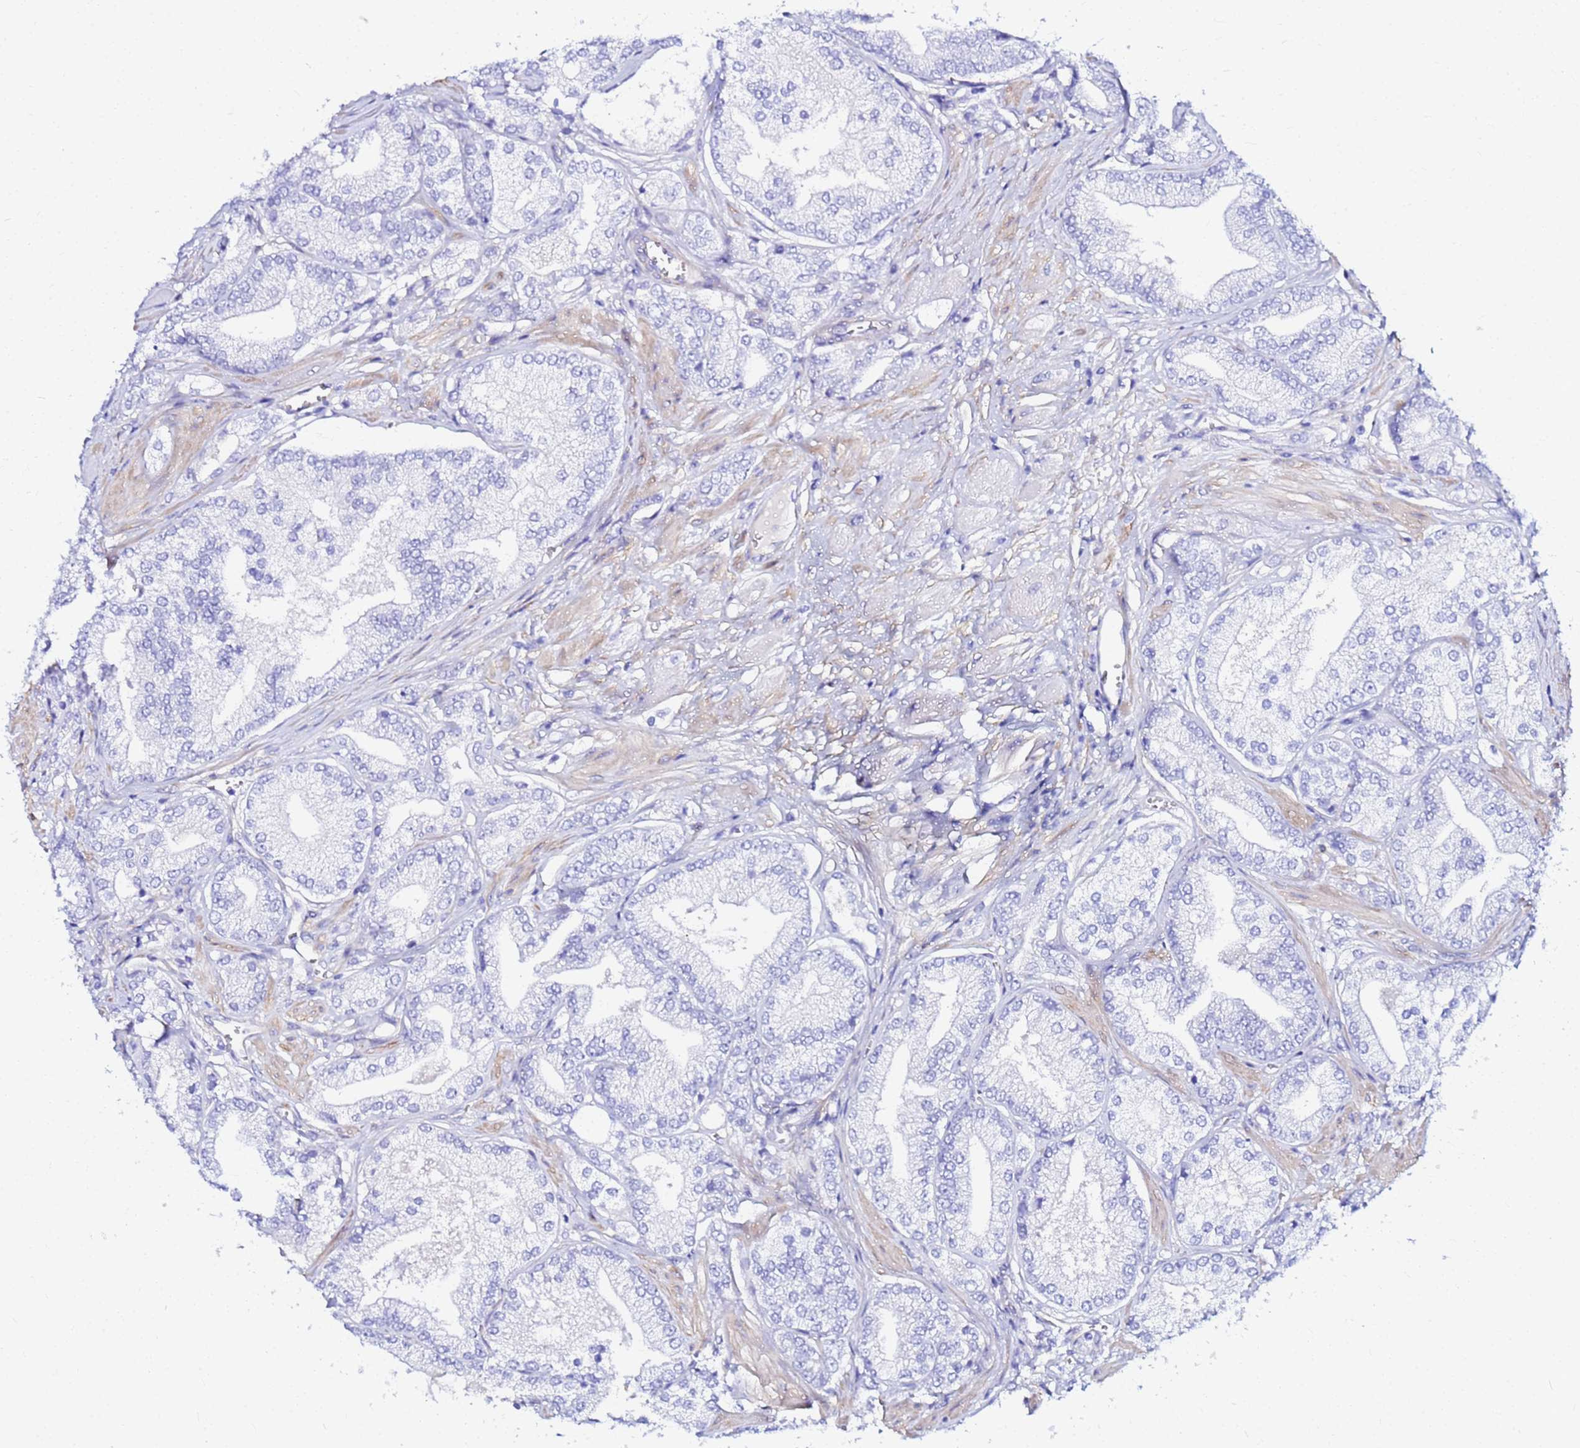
{"staining": {"intensity": "negative", "quantity": "none", "location": "none"}, "tissue": "prostate cancer", "cell_type": "Tumor cells", "image_type": "cancer", "snomed": [{"axis": "morphology", "description": "Adenocarcinoma, High grade"}, {"axis": "topography", "description": "Prostate"}], "caption": "Prostate cancer (adenocarcinoma (high-grade)) was stained to show a protein in brown. There is no significant staining in tumor cells. (Immunohistochemistry (ihc), brightfield microscopy, high magnification).", "gene": "JRKL", "patient": {"sex": "male", "age": 50}}